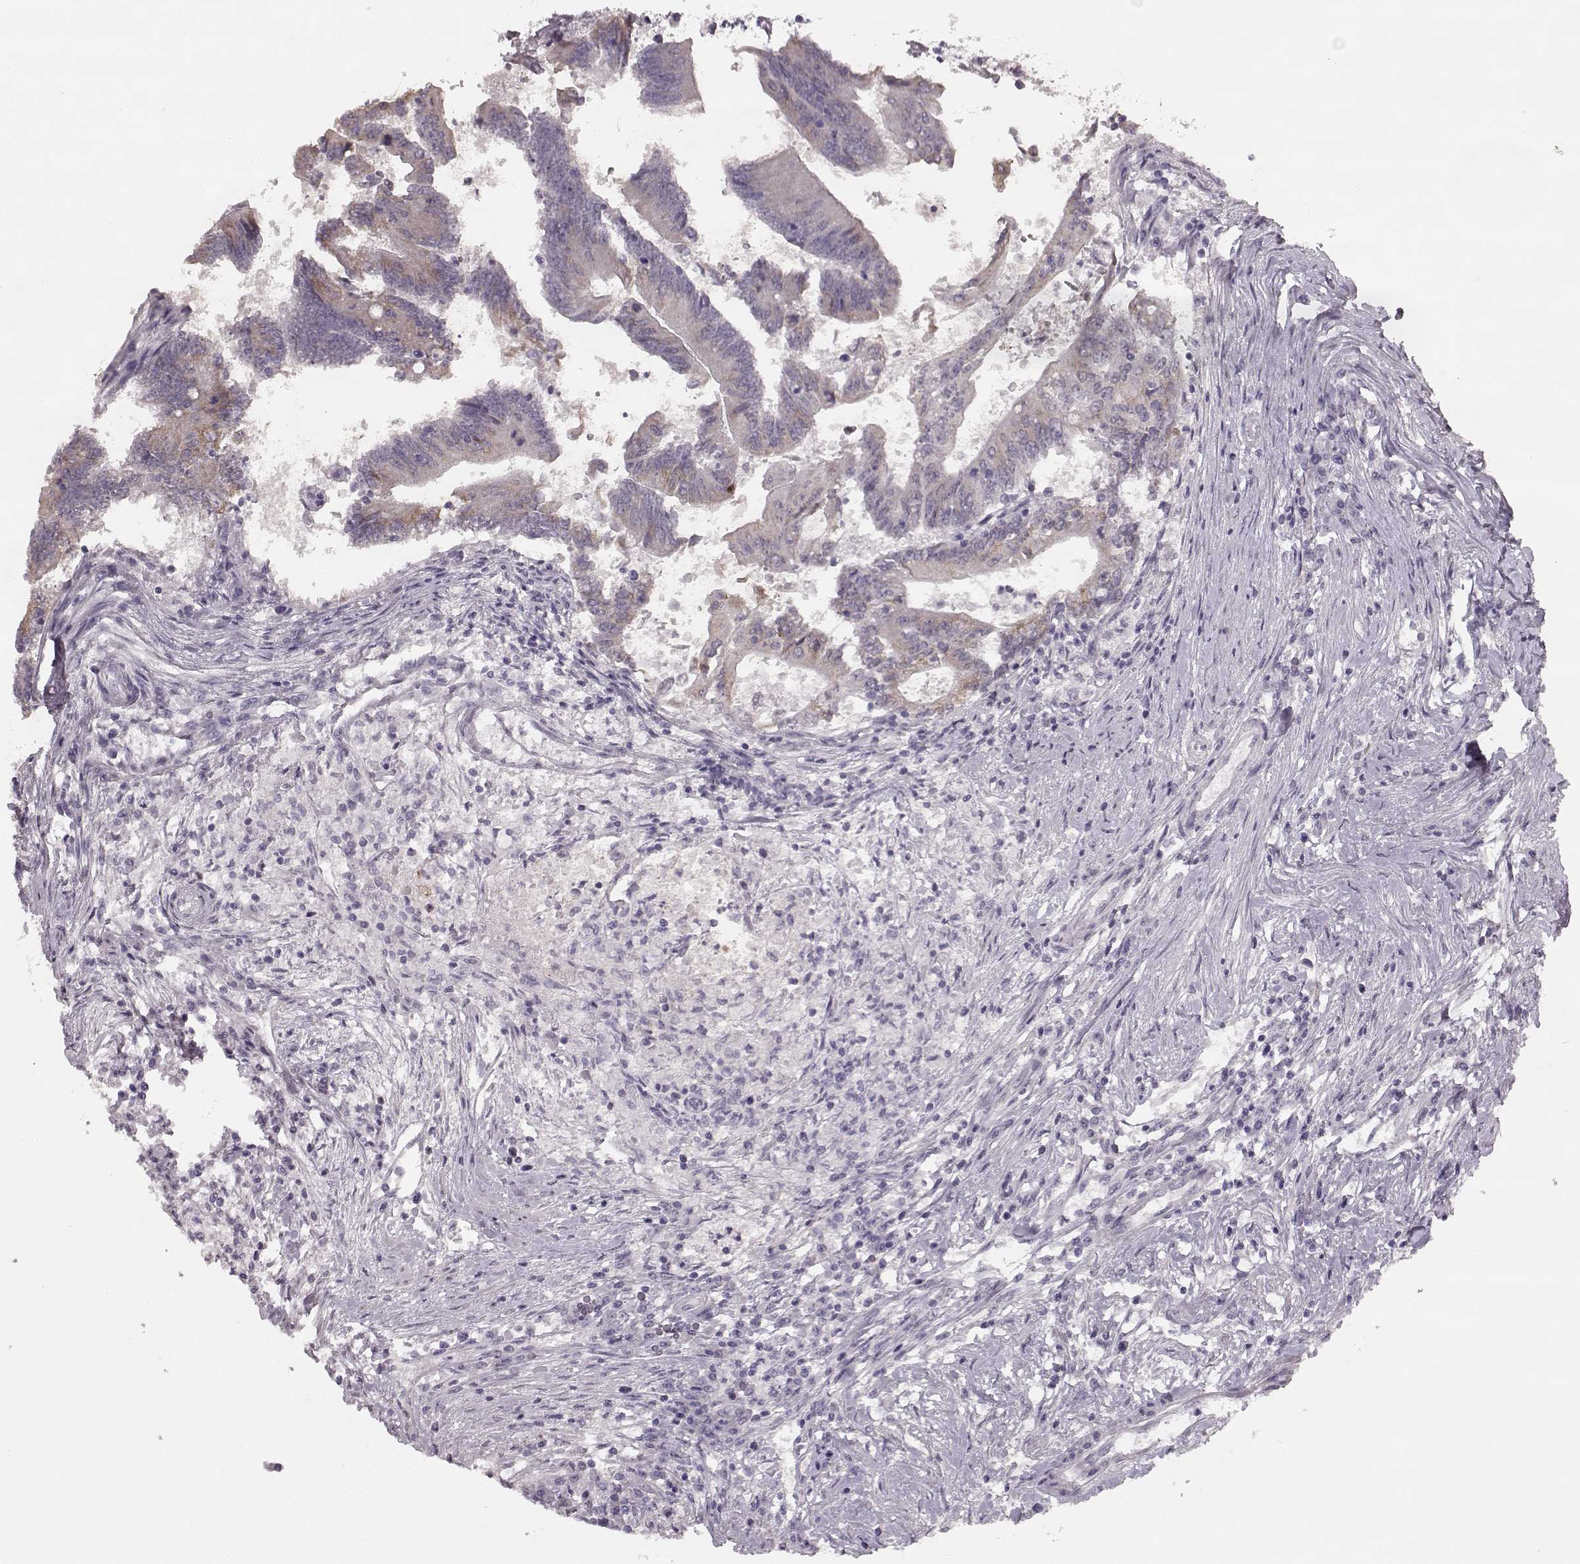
{"staining": {"intensity": "weak", "quantity": "<25%", "location": "cytoplasmic/membranous"}, "tissue": "colorectal cancer", "cell_type": "Tumor cells", "image_type": "cancer", "snomed": [{"axis": "morphology", "description": "Adenocarcinoma, NOS"}, {"axis": "topography", "description": "Colon"}], "caption": "Protein analysis of adenocarcinoma (colorectal) exhibits no significant expression in tumor cells.", "gene": "MAP6D1", "patient": {"sex": "female", "age": 70}}